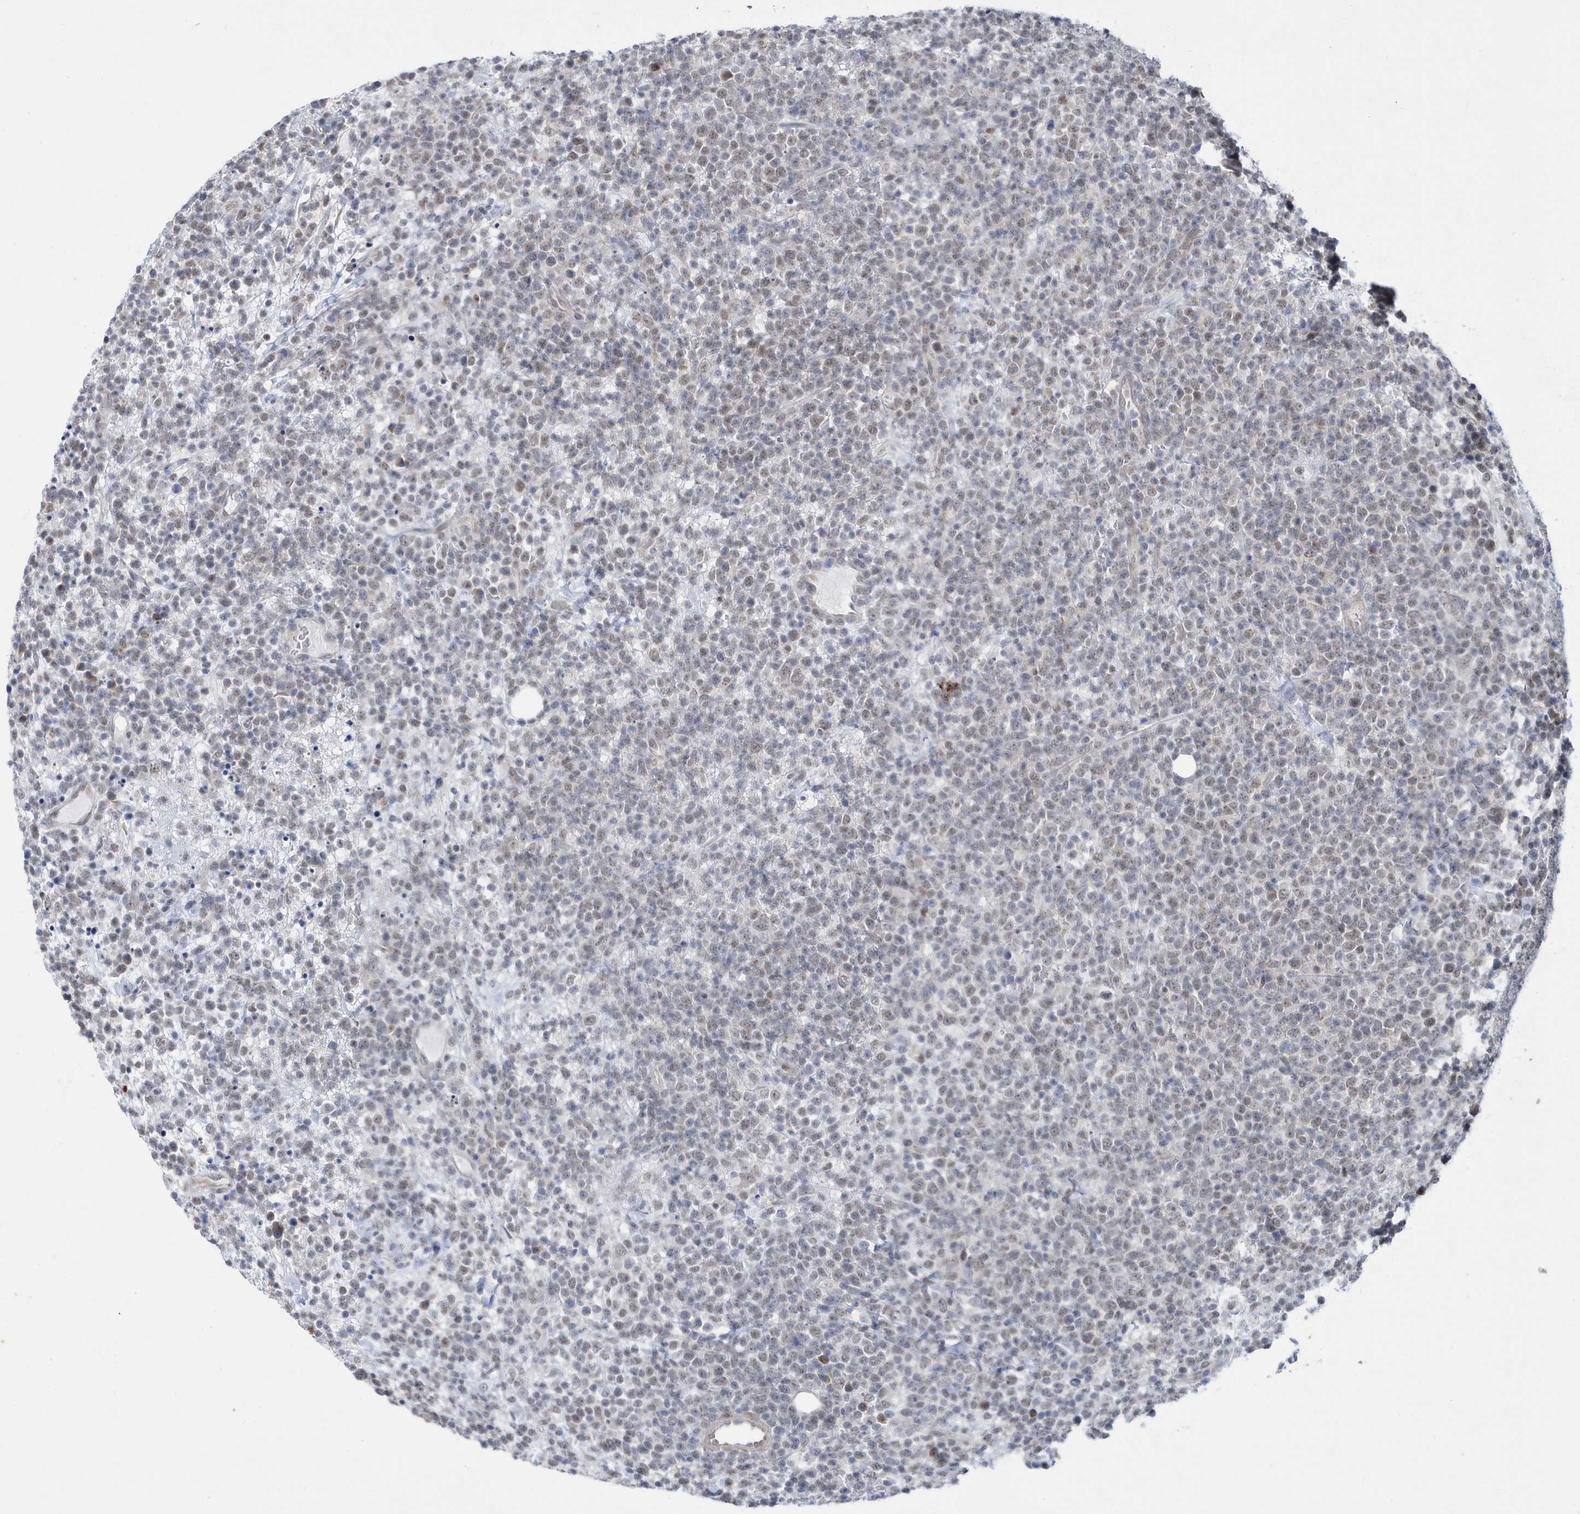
{"staining": {"intensity": "weak", "quantity": ">75%", "location": "nuclear"}, "tissue": "lymphoma", "cell_type": "Tumor cells", "image_type": "cancer", "snomed": [{"axis": "morphology", "description": "Malignant lymphoma, non-Hodgkin's type, High grade"}, {"axis": "topography", "description": "Colon"}], "caption": "Immunohistochemistry histopathology image of neoplastic tissue: human lymphoma stained using immunohistochemistry reveals low levels of weak protein expression localized specifically in the nuclear of tumor cells, appearing as a nuclear brown color.", "gene": "ZNF654", "patient": {"sex": "female", "age": 53}}